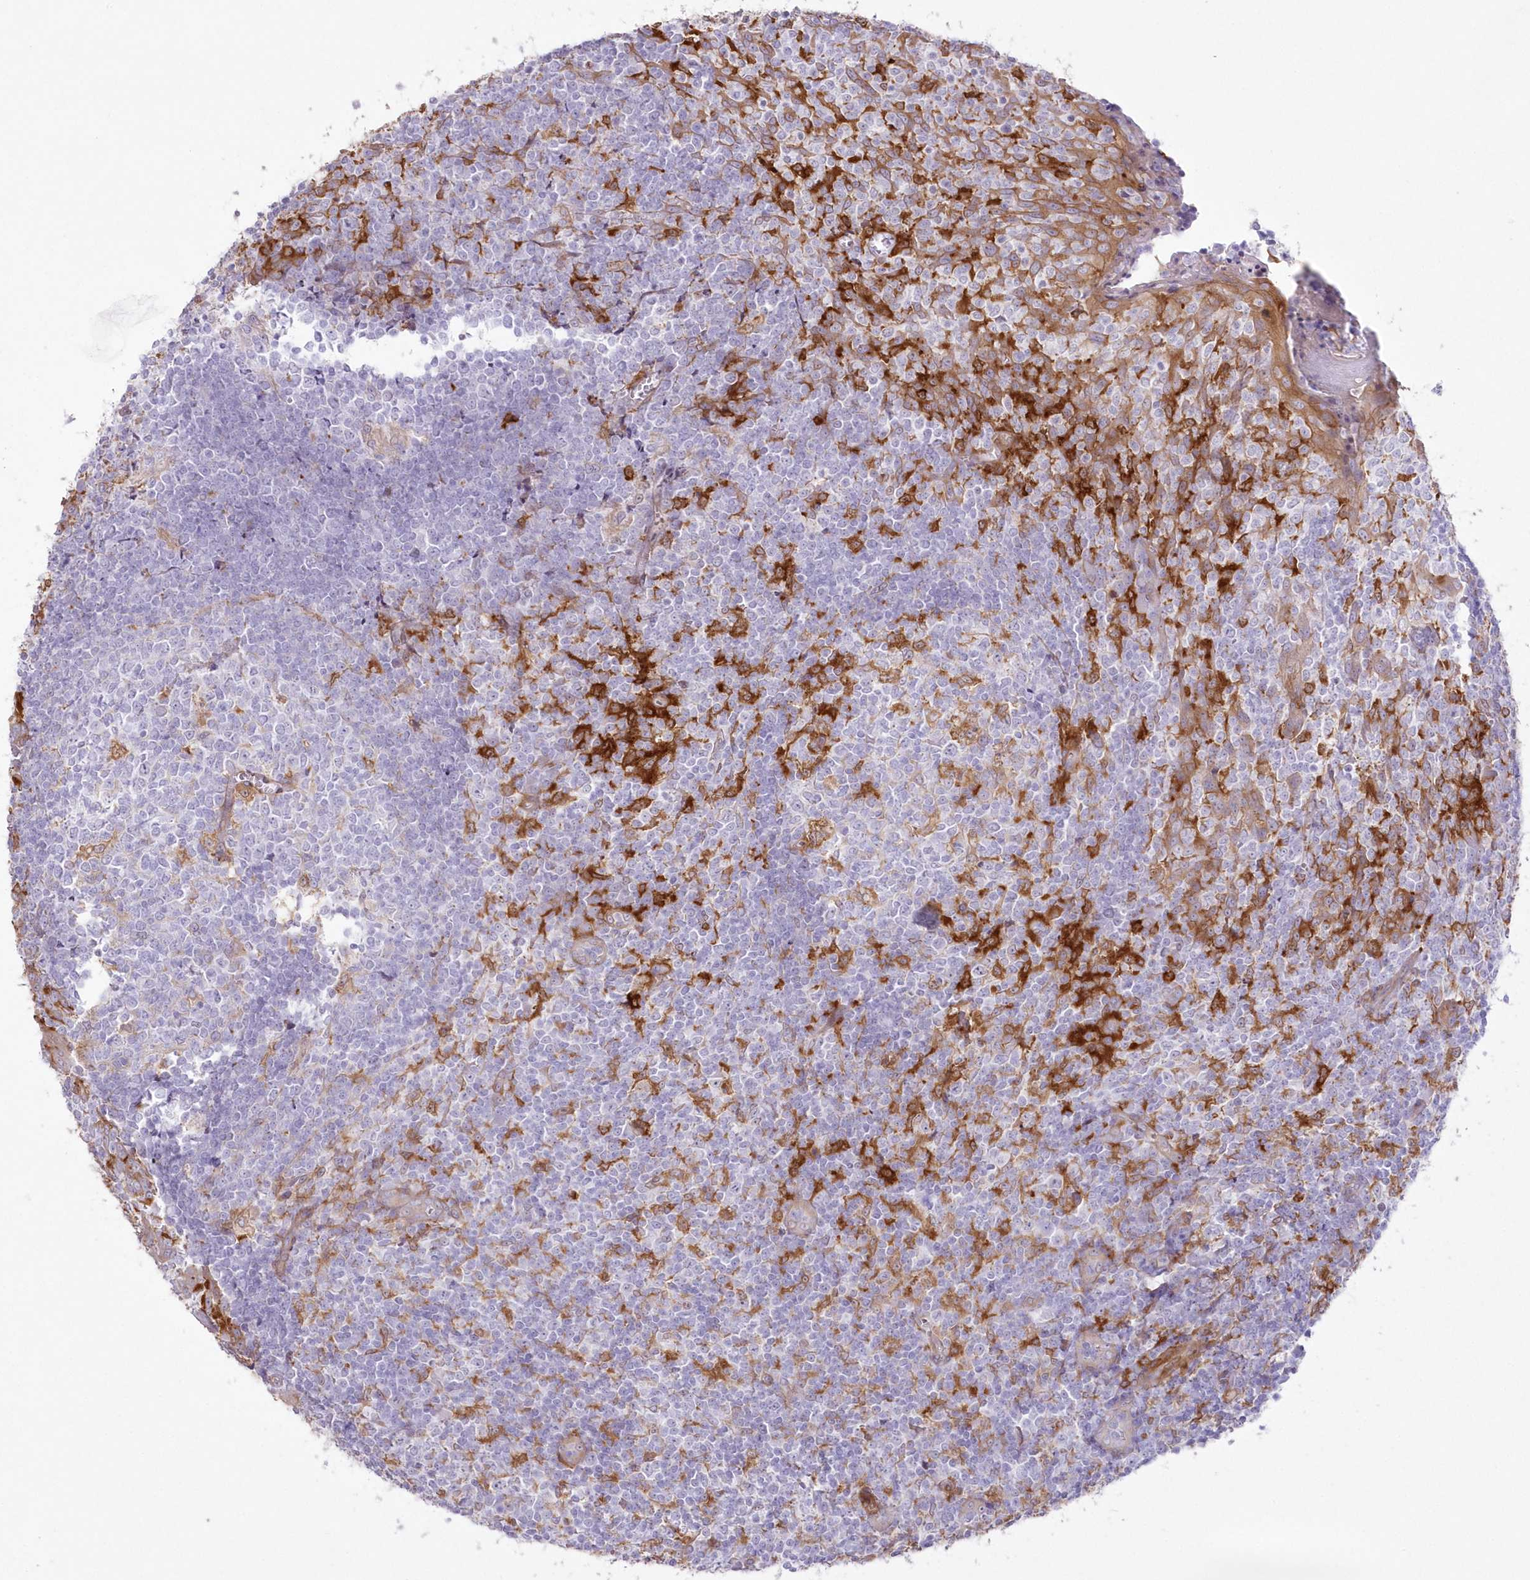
{"staining": {"intensity": "negative", "quantity": "none", "location": "none"}, "tissue": "tonsil", "cell_type": "Germinal center cells", "image_type": "normal", "snomed": [{"axis": "morphology", "description": "Normal tissue, NOS"}, {"axis": "topography", "description": "Tonsil"}], "caption": "Germinal center cells show no significant expression in unremarkable tonsil. (Stains: DAB immunohistochemistry with hematoxylin counter stain, Microscopy: brightfield microscopy at high magnification).", "gene": "SH3PXD2B", "patient": {"sex": "female", "age": 19}}